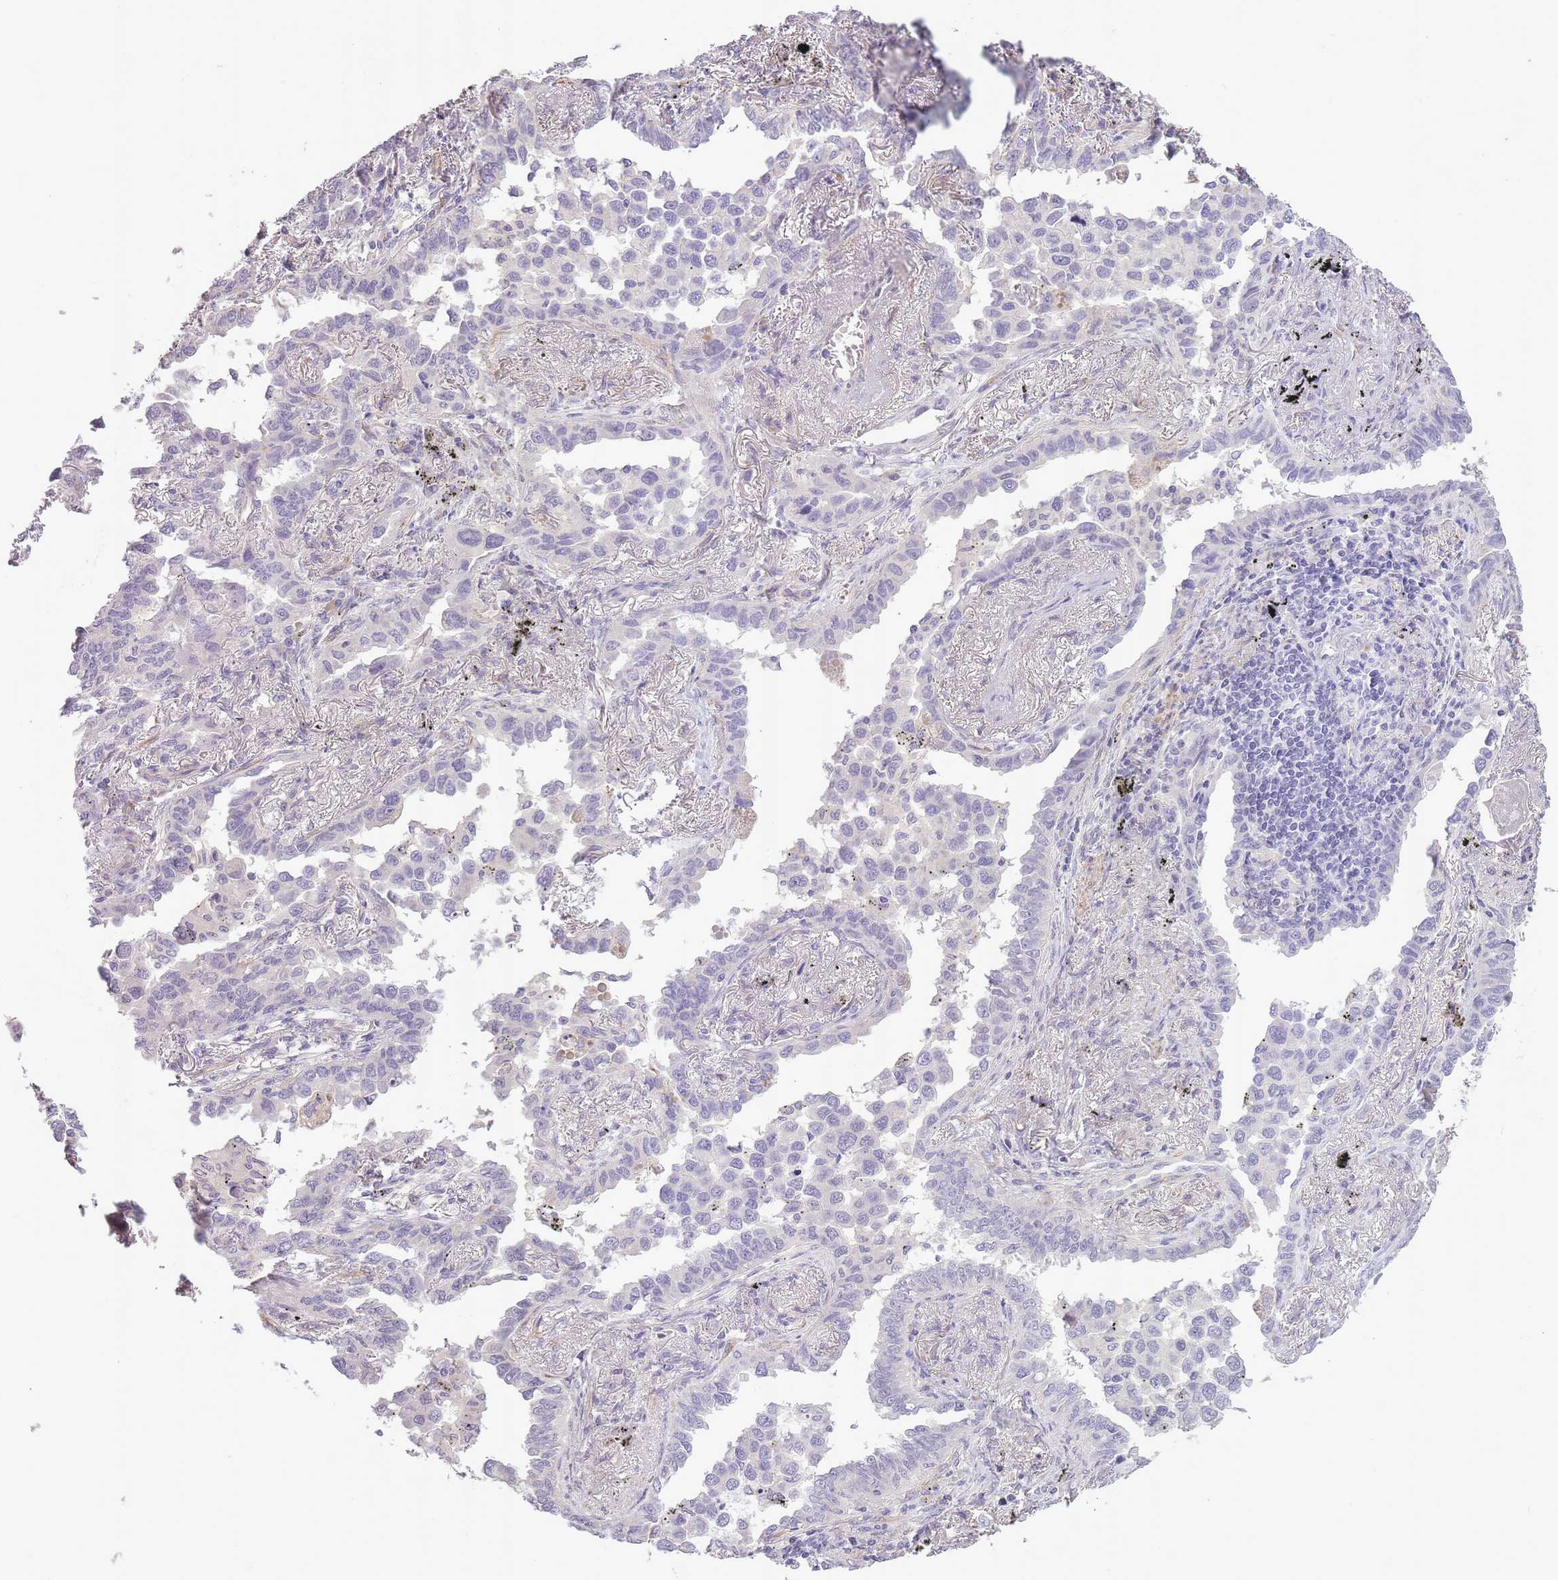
{"staining": {"intensity": "negative", "quantity": "none", "location": "none"}, "tissue": "lung cancer", "cell_type": "Tumor cells", "image_type": "cancer", "snomed": [{"axis": "morphology", "description": "Adenocarcinoma, NOS"}, {"axis": "topography", "description": "Lung"}], "caption": "Tumor cells show no significant staining in lung cancer.", "gene": "SLC8A2", "patient": {"sex": "male", "age": 67}}